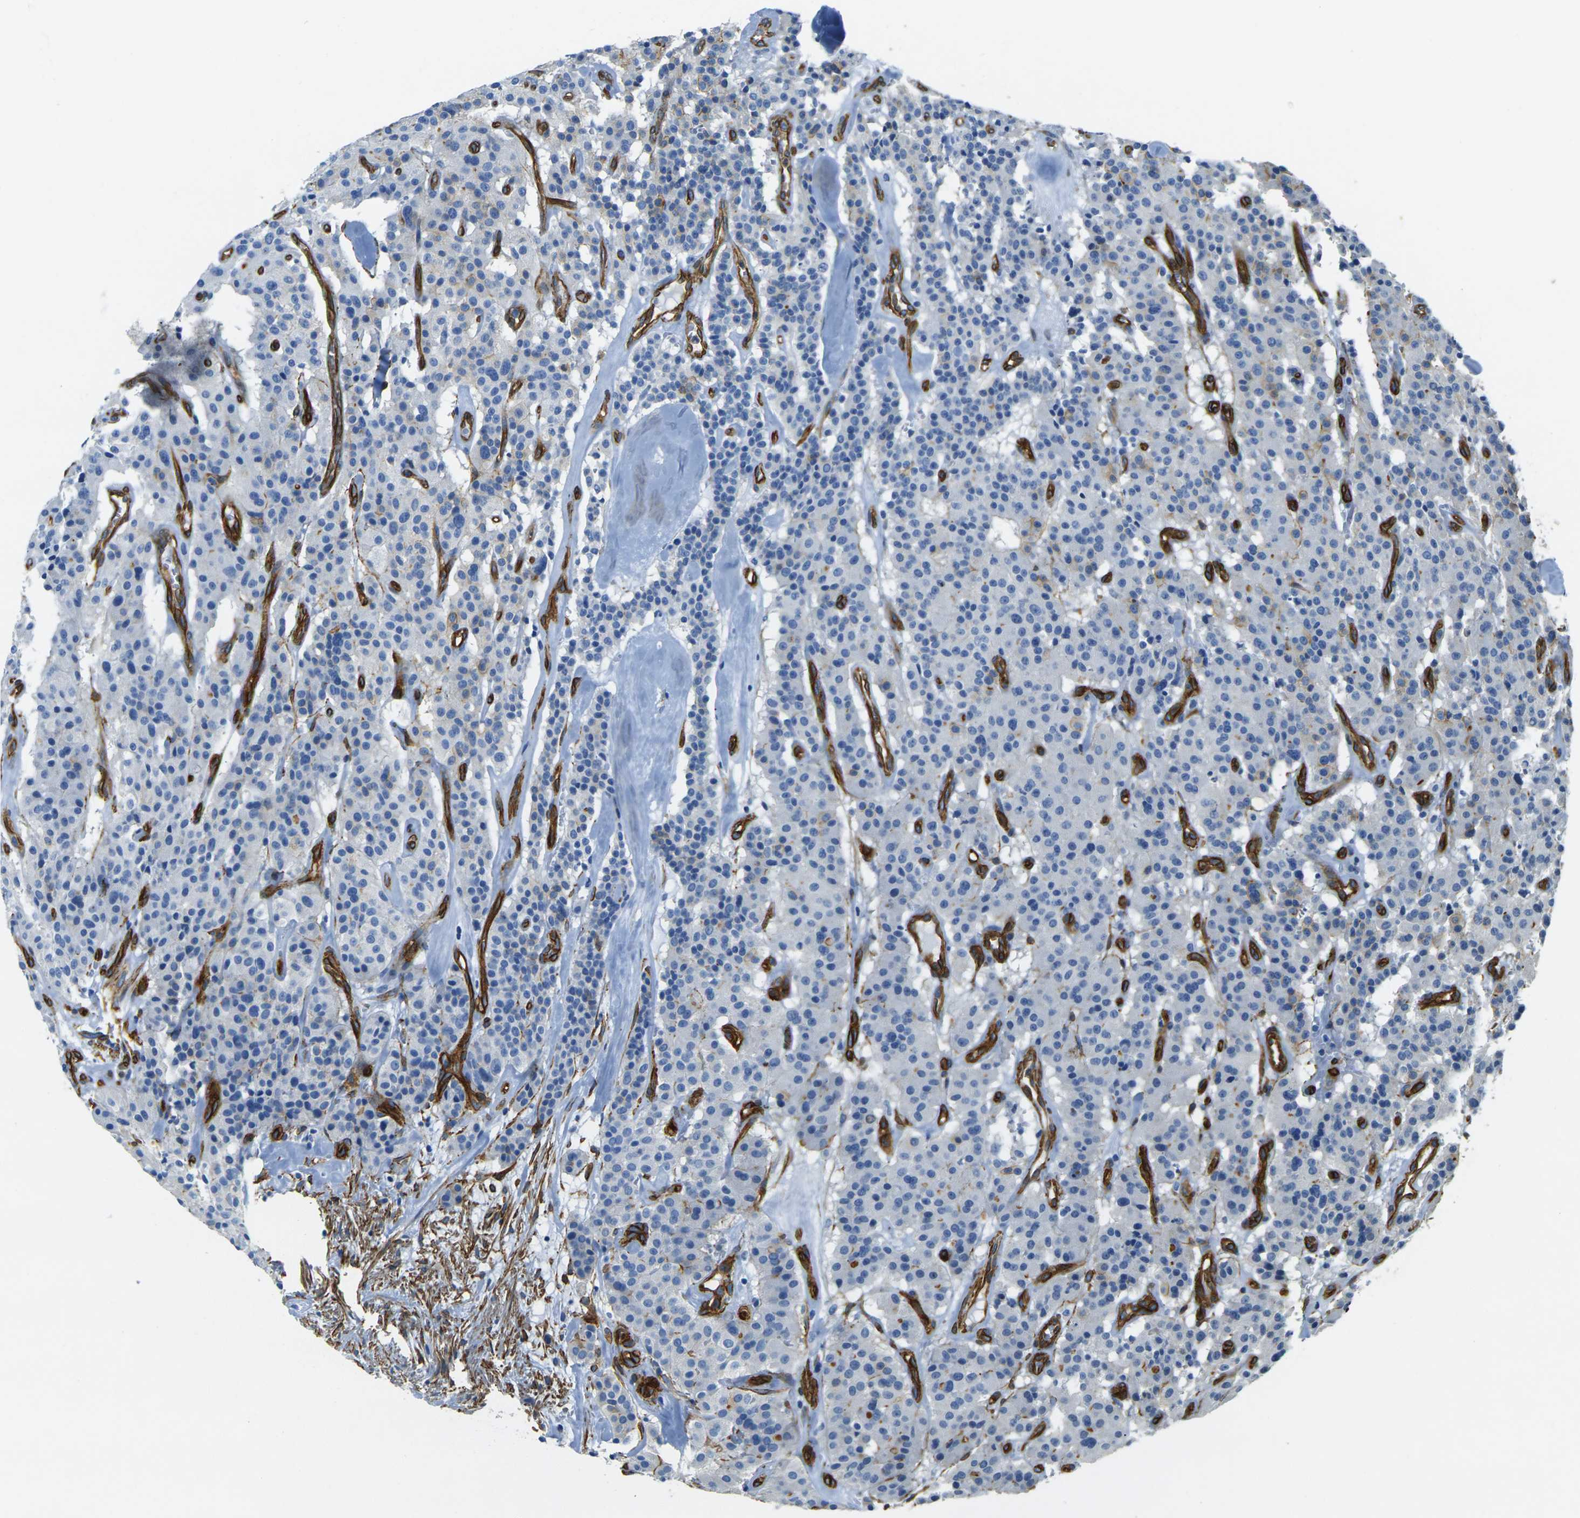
{"staining": {"intensity": "negative", "quantity": "none", "location": "none"}, "tissue": "carcinoid", "cell_type": "Tumor cells", "image_type": "cancer", "snomed": [{"axis": "morphology", "description": "Carcinoid, malignant, NOS"}, {"axis": "topography", "description": "Lung"}], "caption": "Tumor cells show no significant protein positivity in carcinoid (malignant).", "gene": "EPHA7", "patient": {"sex": "male", "age": 30}}